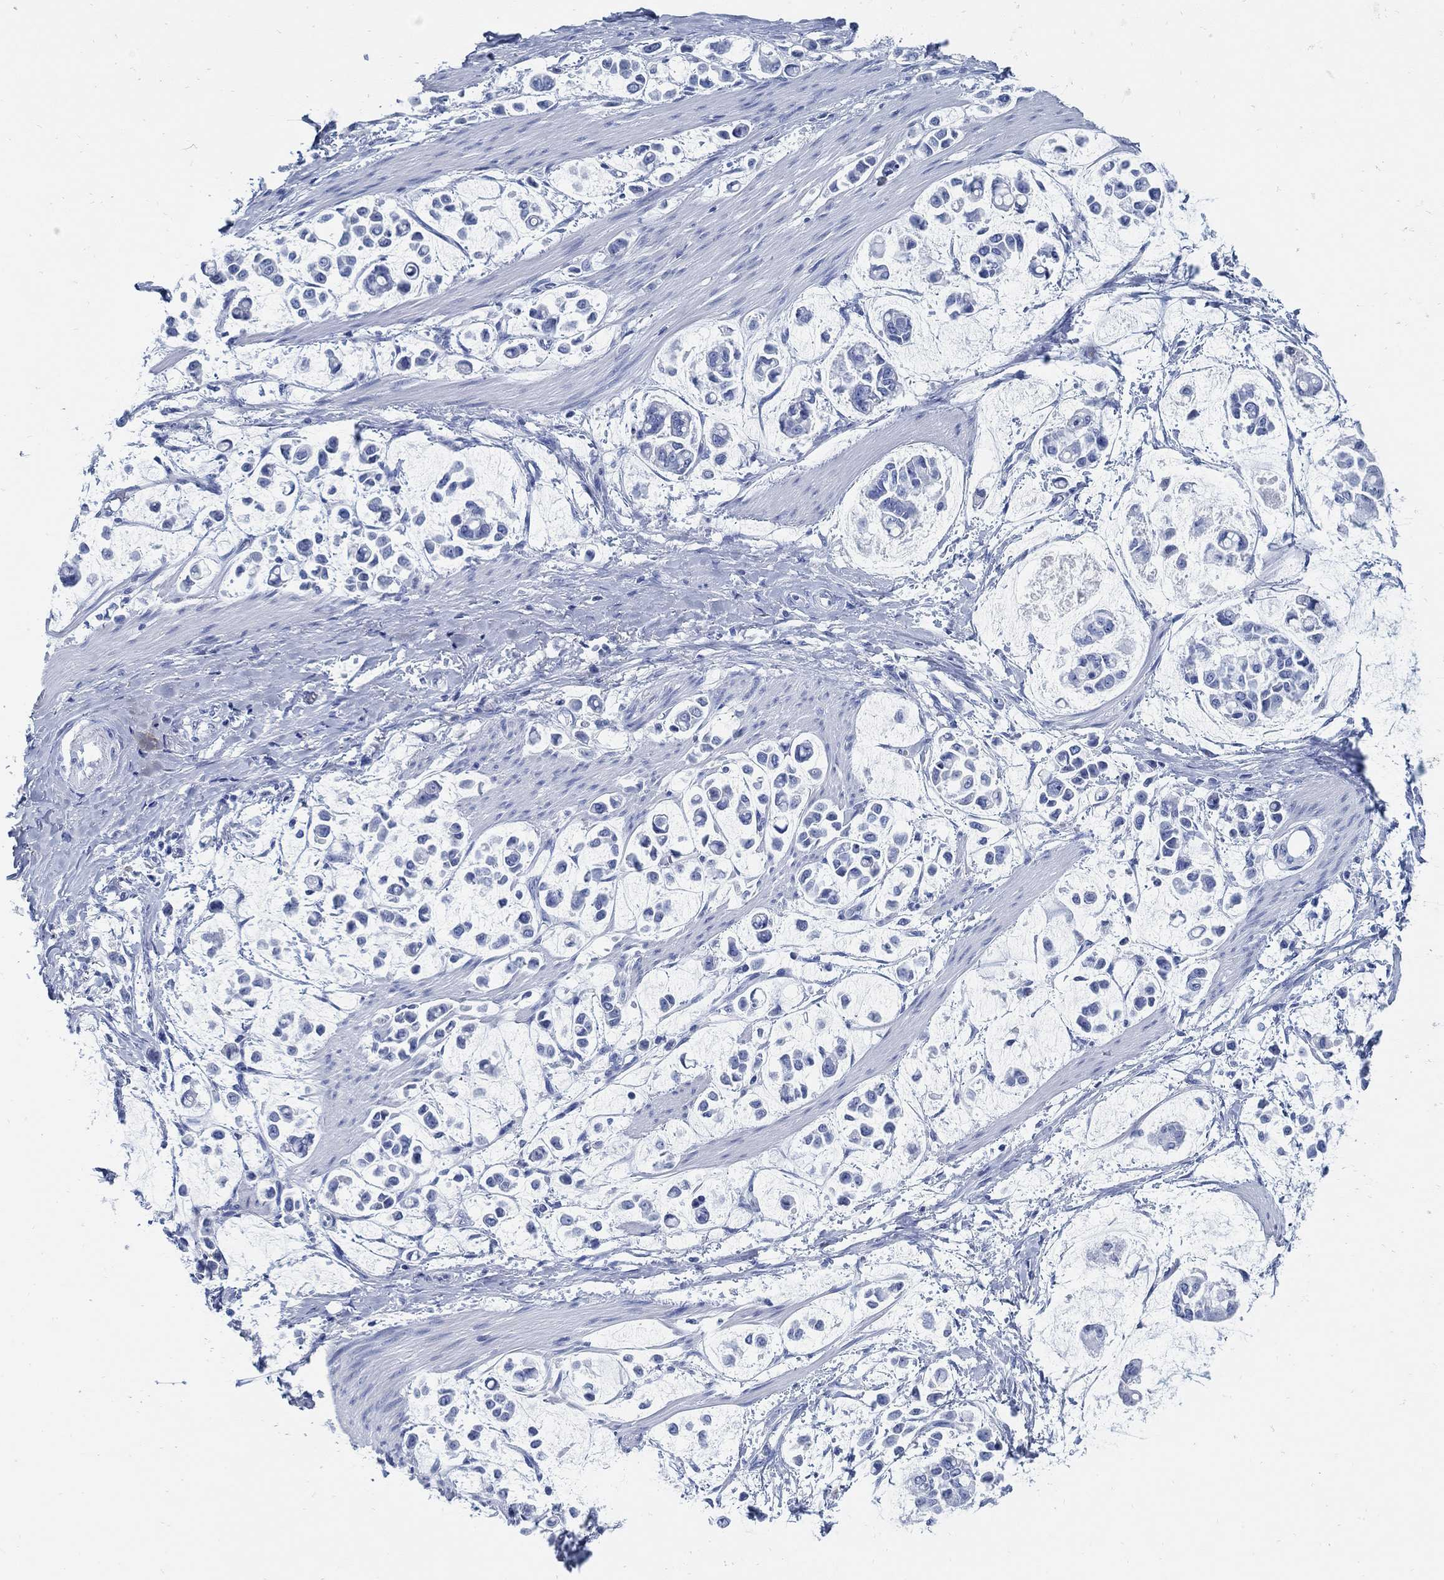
{"staining": {"intensity": "negative", "quantity": "none", "location": "none"}, "tissue": "stomach cancer", "cell_type": "Tumor cells", "image_type": "cancer", "snomed": [{"axis": "morphology", "description": "Adenocarcinoma, NOS"}, {"axis": "topography", "description": "Stomach"}], "caption": "There is no significant staining in tumor cells of stomach cancer.", "gene": "SLC45A1", "patient": {"sex": "male", "age": 82}}